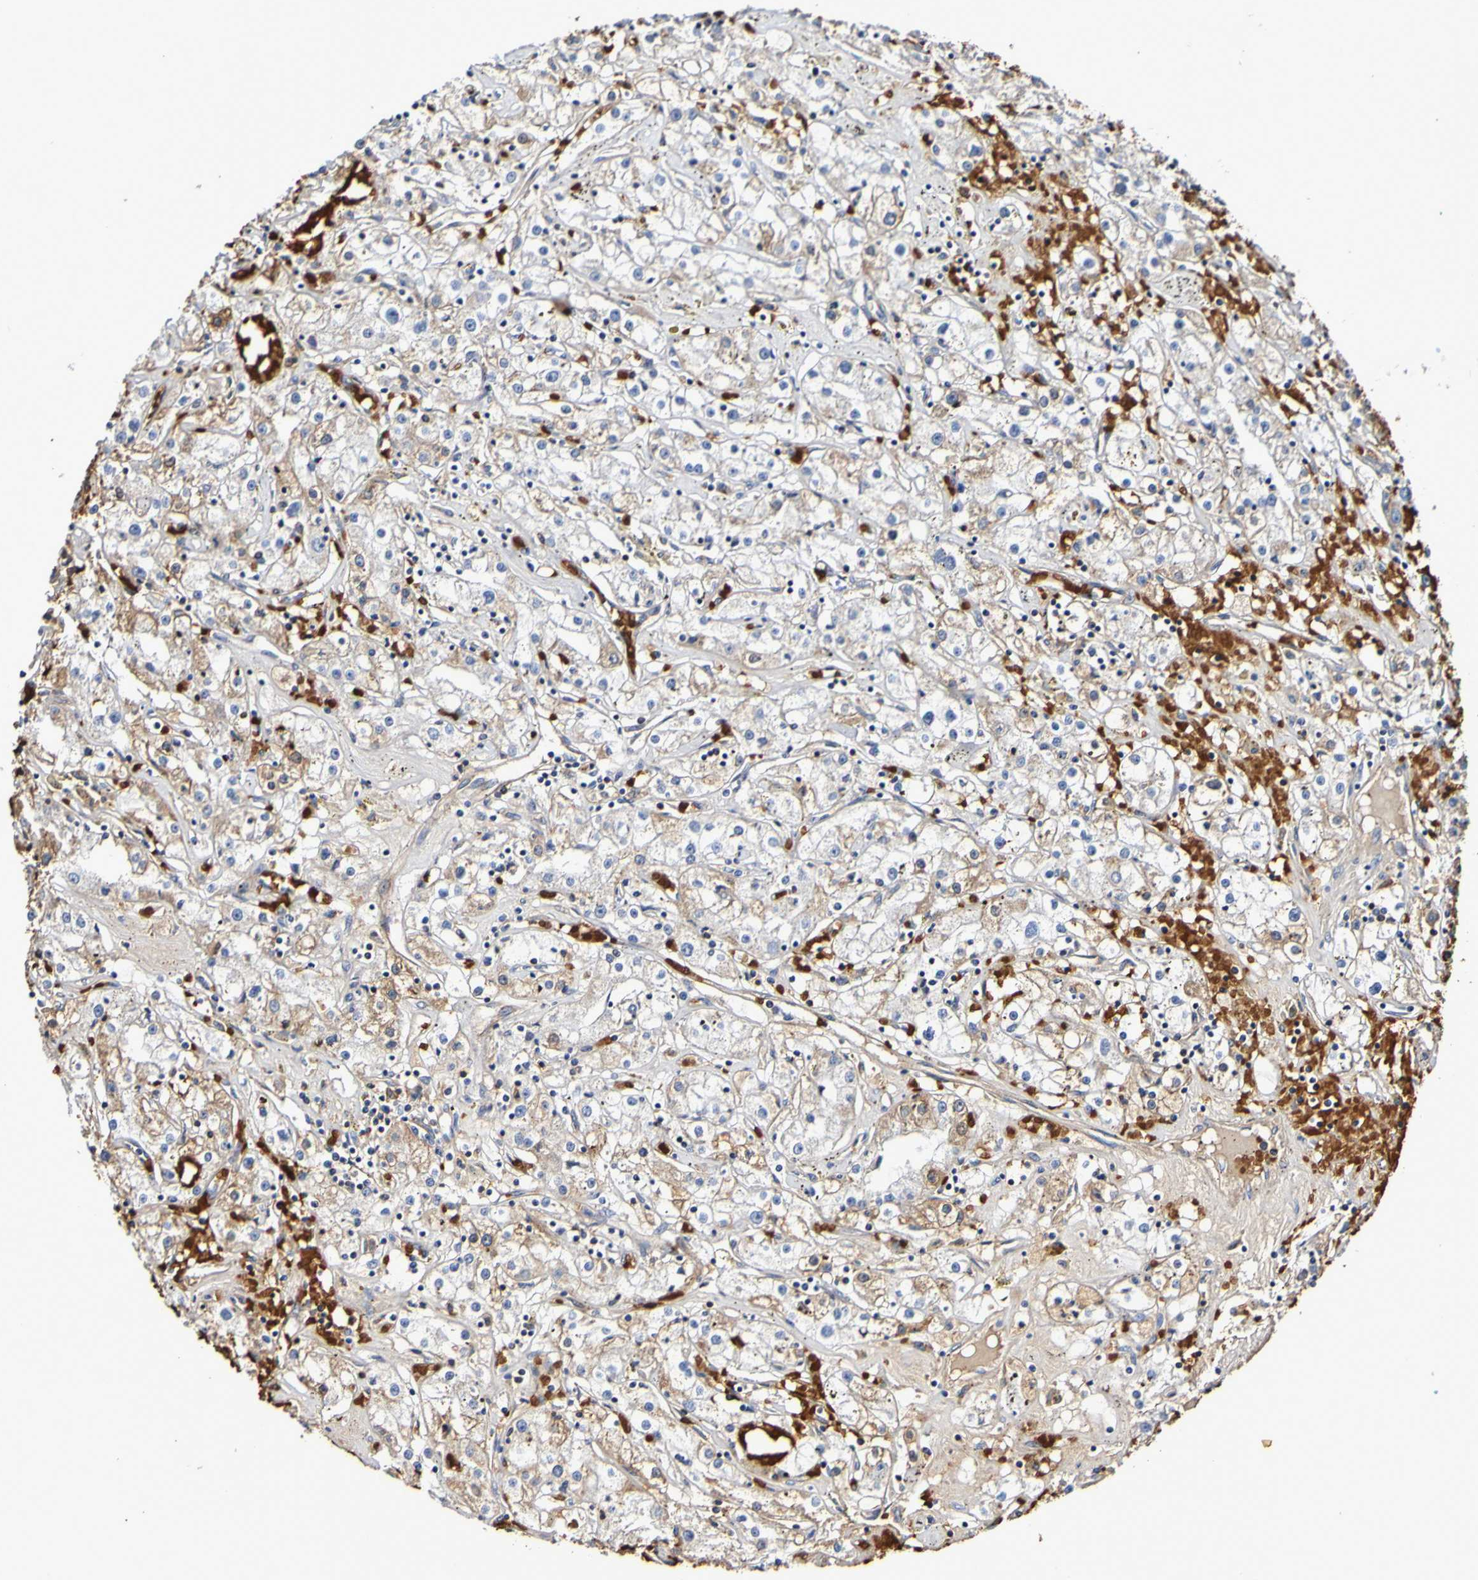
{"staining": {"intensity": "weak", "quantity": "<25%", "location": "cytoplasmic/membranous"}, "tissue": "renal cancer", "cell_type": "Tumor cells", "image_type": "cancer", "snomed": [{"axis": "morphology", "description": "Adenocarcinoma, NOS"}, {"axis": "topography", "description": "Kidney"}], "caption": "This photomicrograph is of renal adenocarcinoma stained with IHC to label a protein in brown with the nuclei are counter-stained blue. There is no positivity in tumor cells. (DAB immunohistochemistry (IHC) visualized using brightfield microscopy, high magnification).", "gene": "WNT4", "patient": {"sex": "male", "age": 56}}